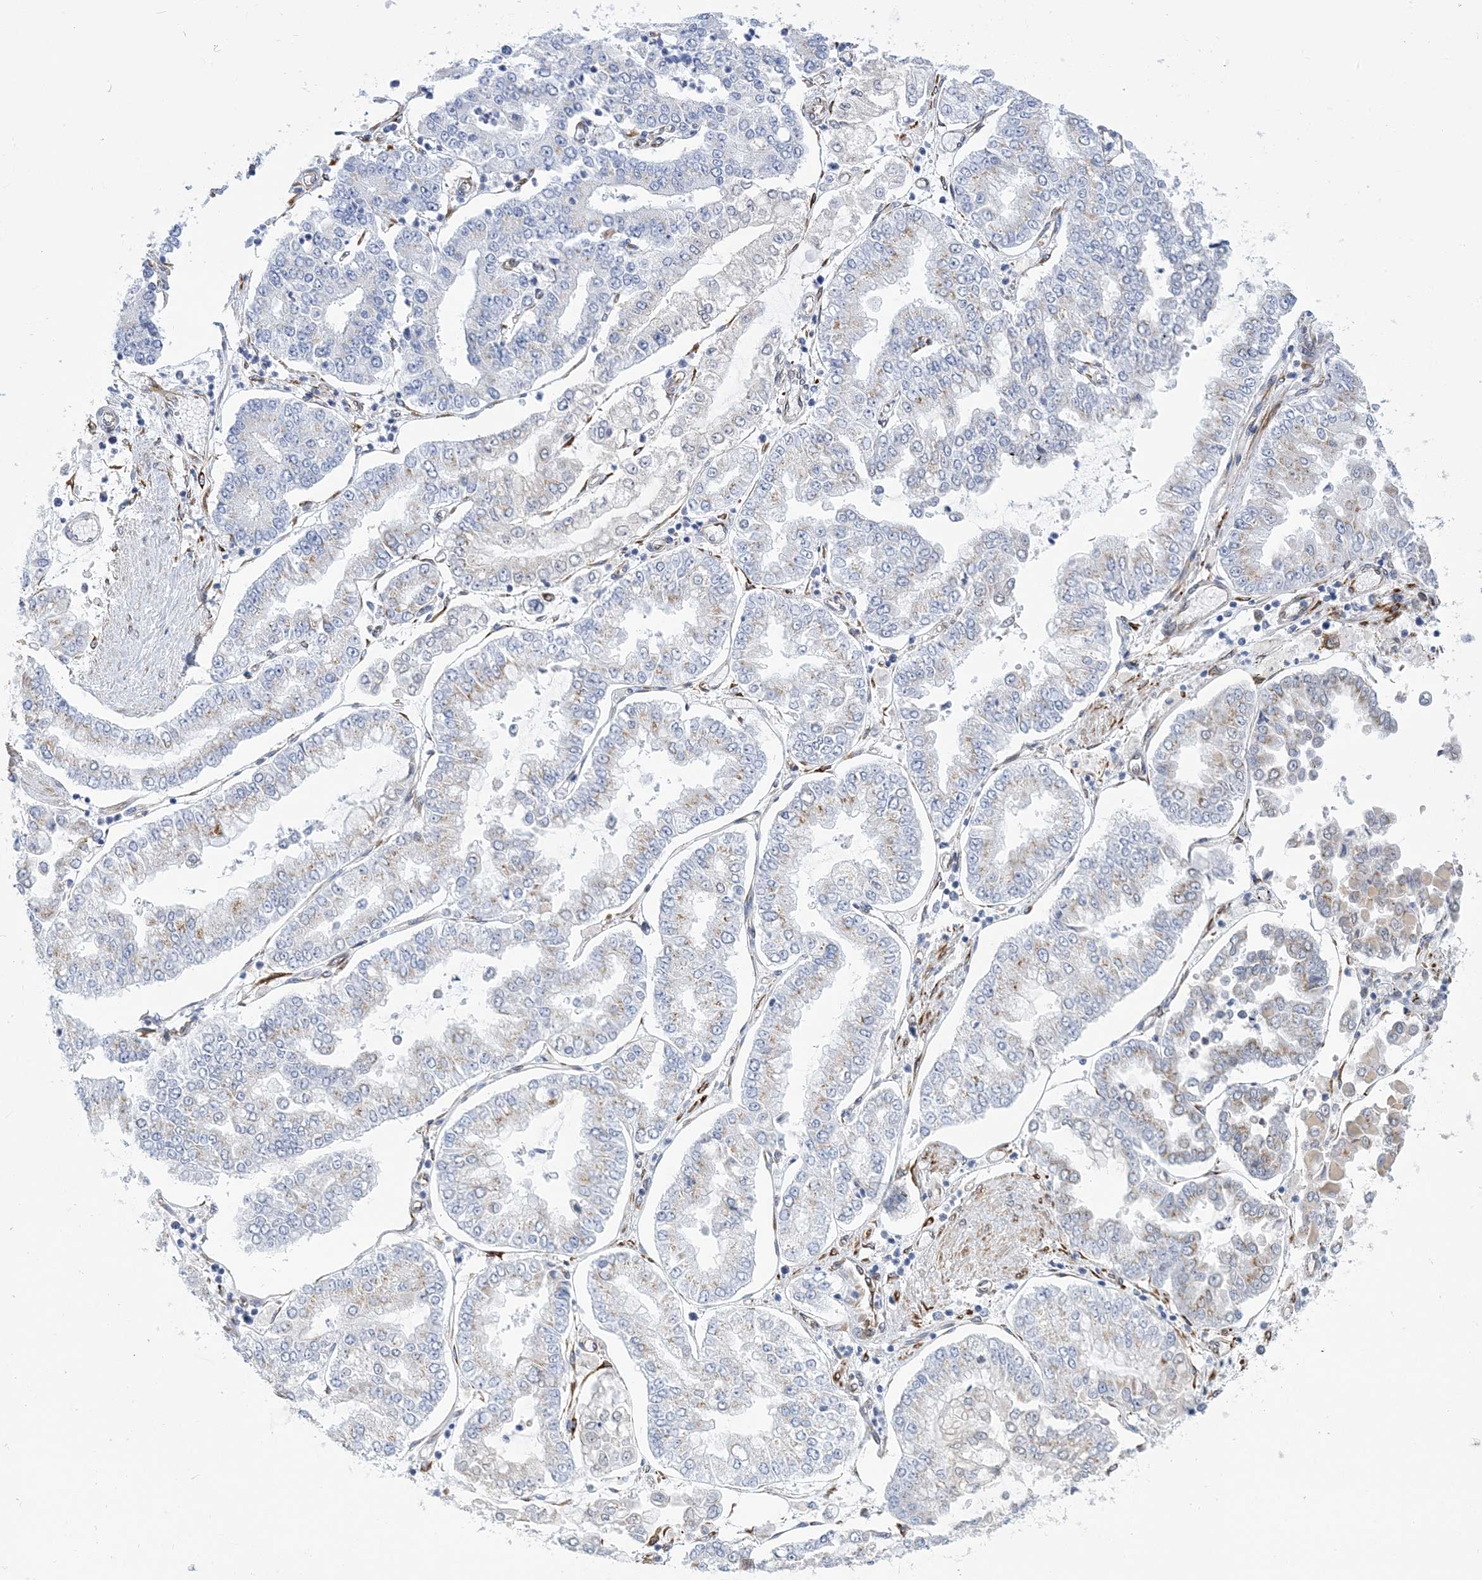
{"staining": {"intensity": "negative", "quantity": "none", "location": "none"}, "tissue": "stomach cancer", "cell_type": "Tumor cells", "image_type": "cancer", "snomed": [{"axis": "morphology", "description": "Adenocarcinoma, NOS"}, {"axis": "topography", "description": "Stomach"}], "caption": "The immunohistochemistry histopathology image has no significant expression in tumor cells of adenocarcinoma (stomach) tissue.", "gene": "PLEKHG4B", "patient": {"sex": "male", "age": 76}}